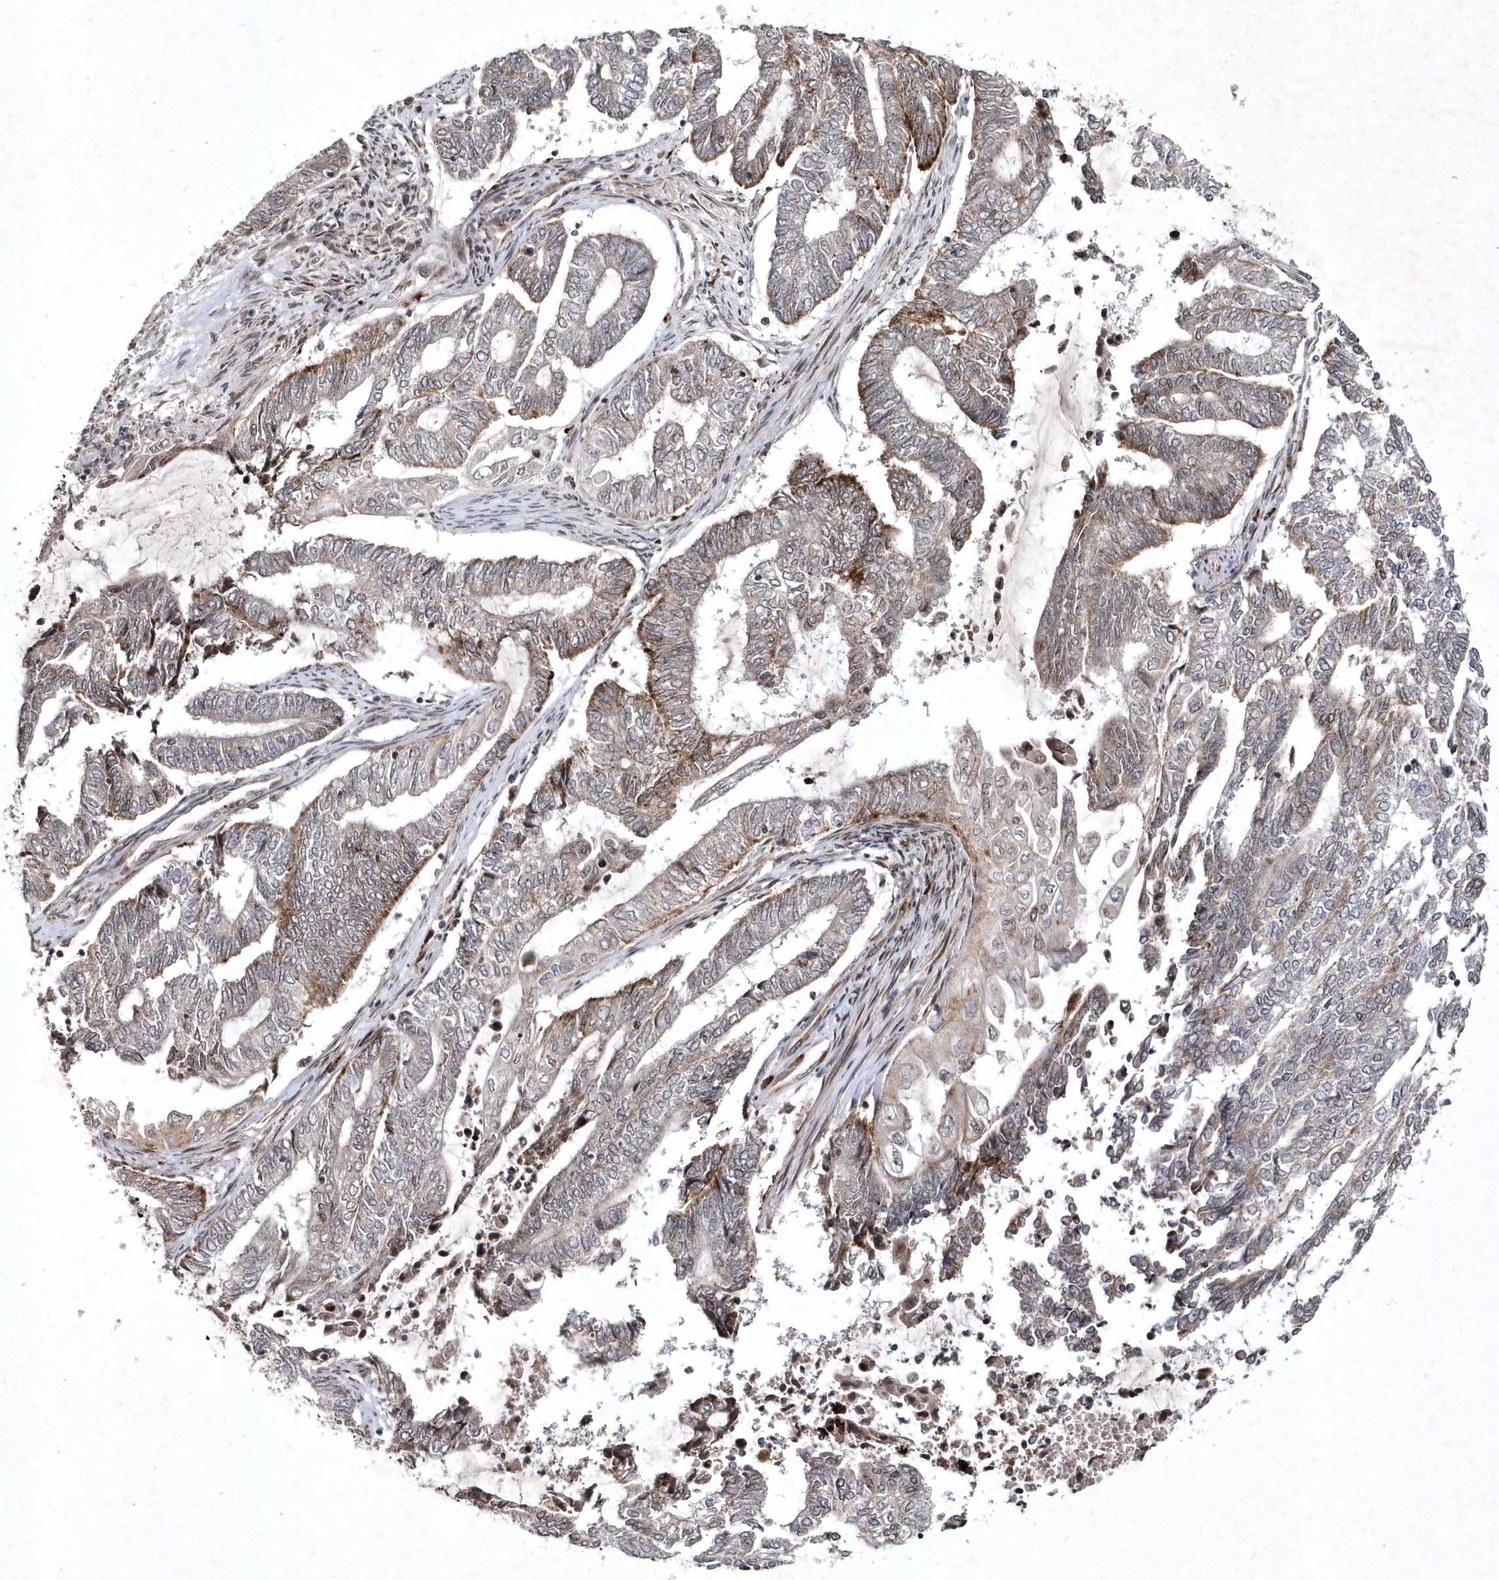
{"staining": {"intensity": "strong", "quantity": "<25%", "location": "cytoplasmic/membranous"}, "tissue": "endometrial cancer", "cell_type": "Tumor cells", "image_type": "cancer", "snomed": [{"axis": "morphology", "description": "Adenocarcinoma, NOS"}, {"axis": "topography", "description": "Uterus"}, {"axis": "topography", "description": "Endometrium"}], "caption": "Tumor cells reveal strong cytoplasmic/membranous staining in about <25% of cells in endometrial cancer (adenocarcinoma).", "gene": "SOWAHB", "patient": {"sex": "female", "age": 70}}